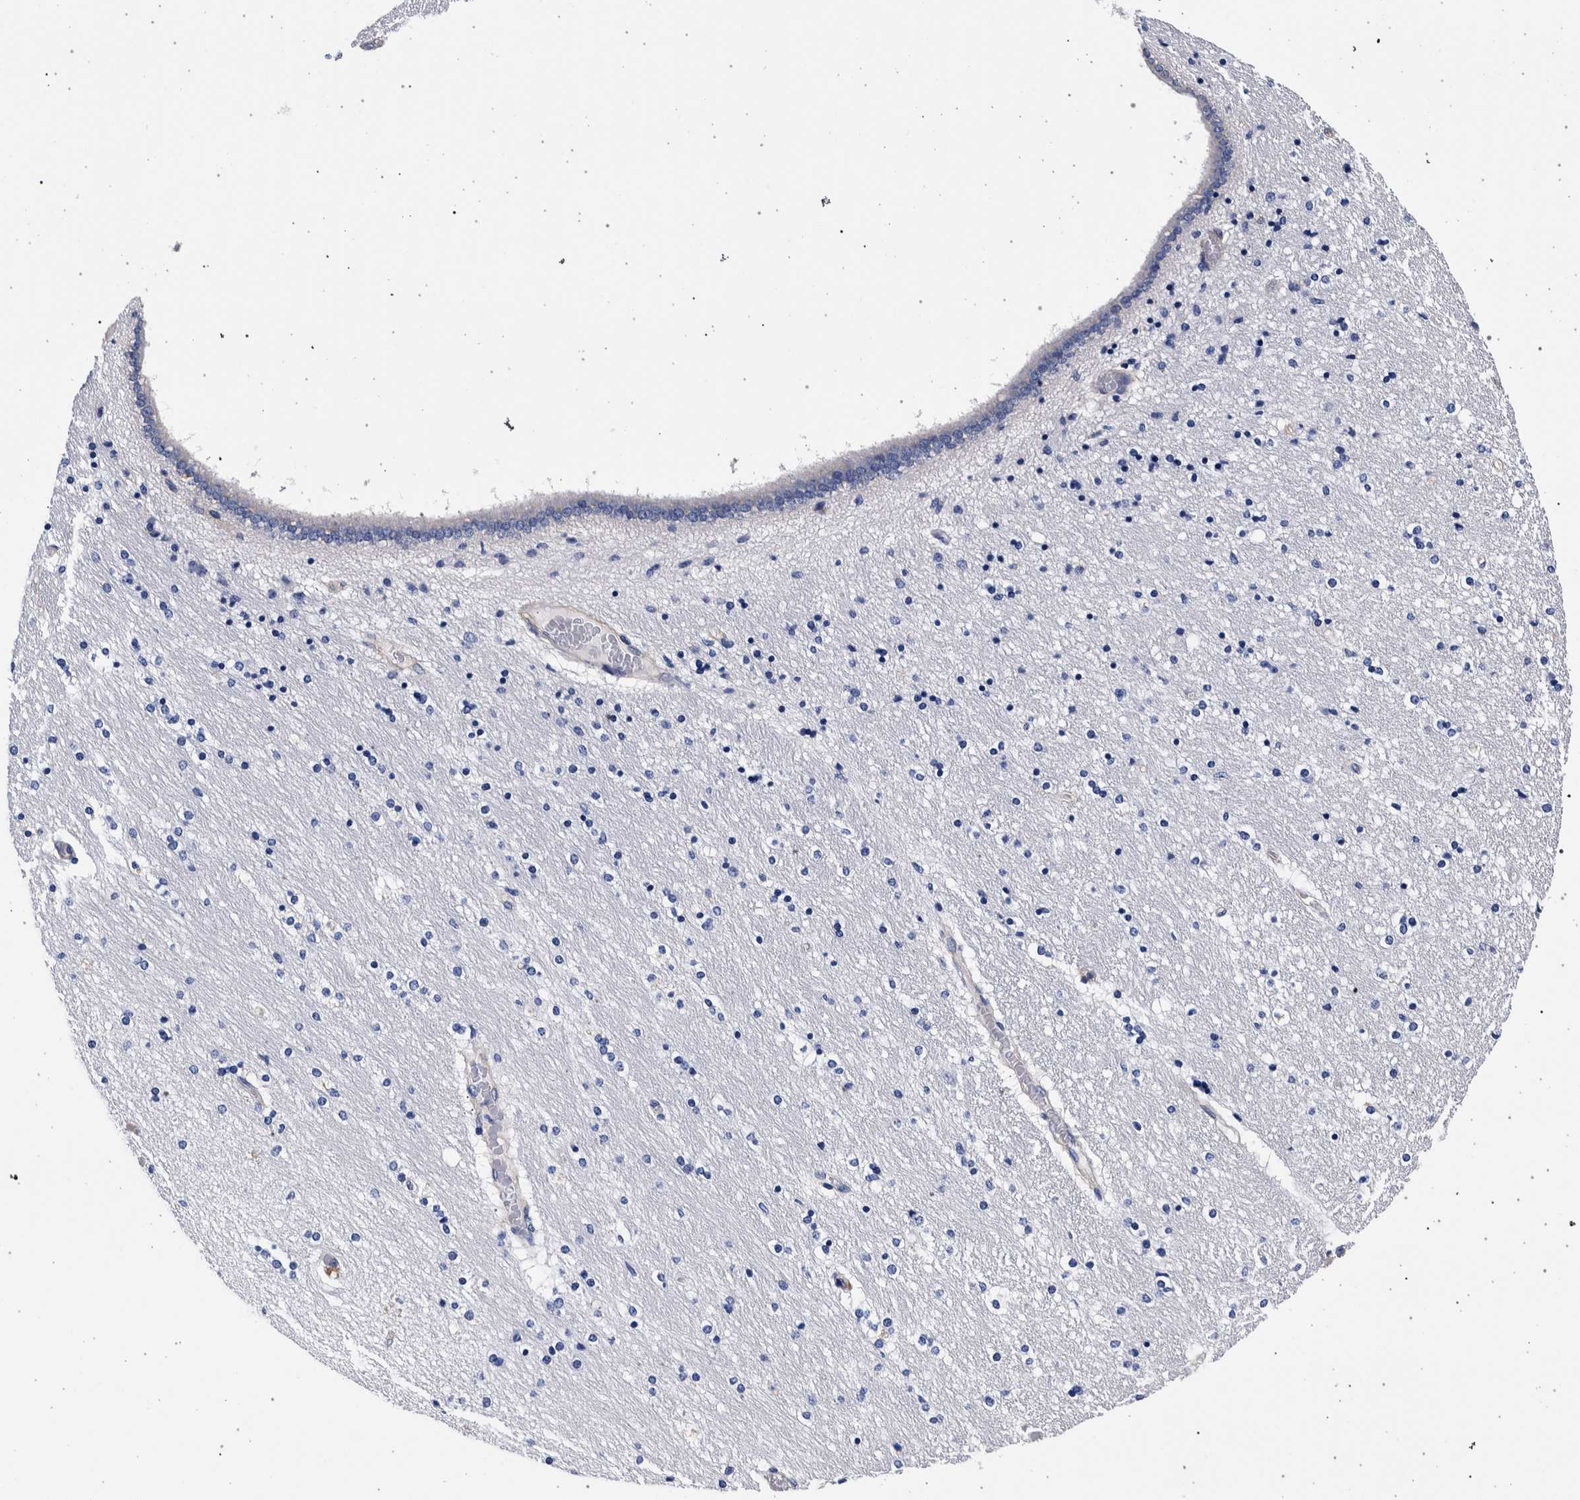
{"staining": {"intensity": "negative", "quantity": "none", "location": "none"}, "tissue": "hippocampus", "cell_type": "Glial cells", "image_type": "normal", "snomed": [{"axis": "morphology", "description": "Normal tissue, NOS"}, {"axis": "topography", "description": "Hippocampus"}], "caption": "Glial cells show no significant positivity in unremarkable hippocampus.", "gene": "NIBAN2", "patient": {"sex": "female", "age": 54}}